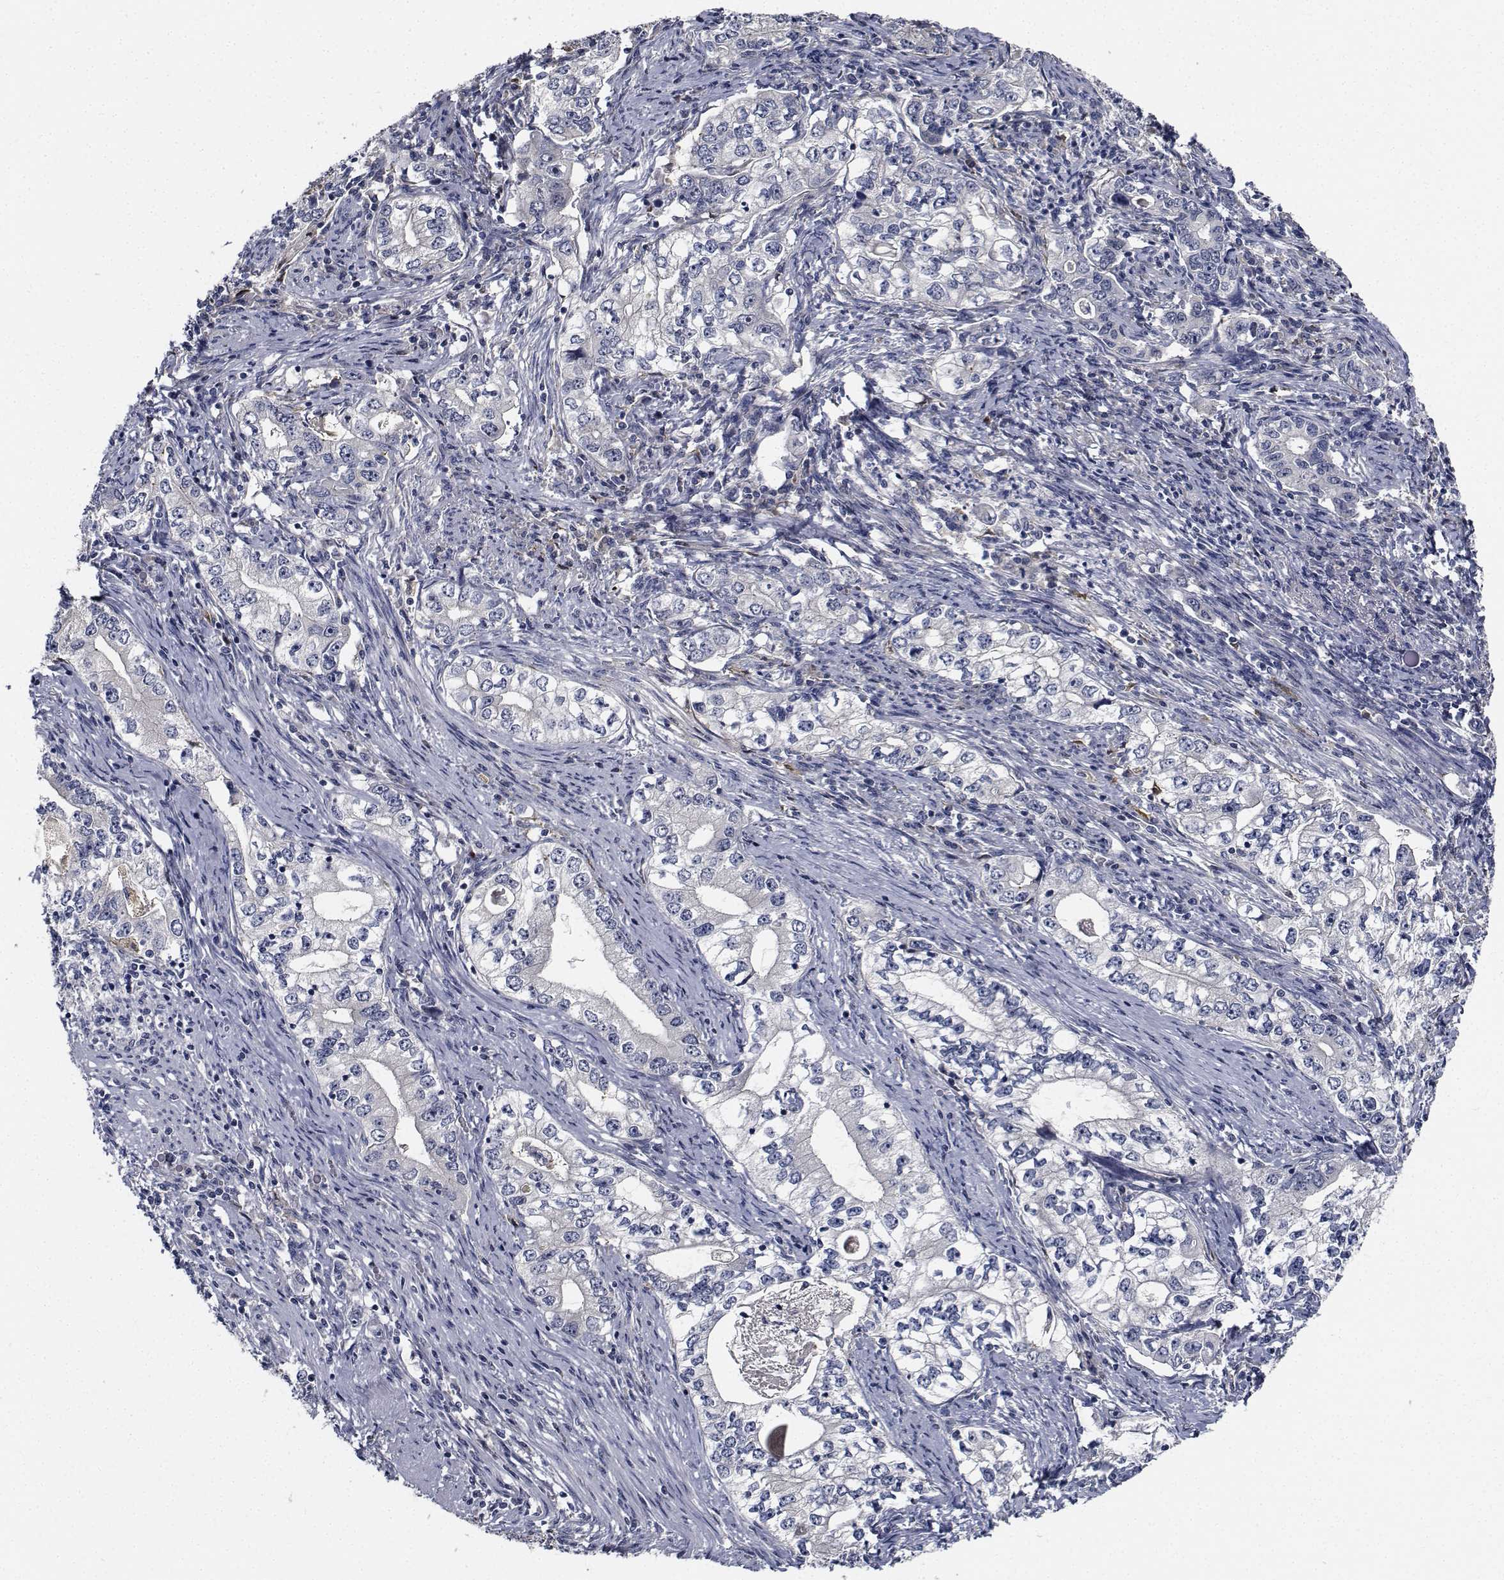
{"staining": {"intensity": "negative", "quantity": "none", "location": "none"}, "tissue": "stomach cancer", "cell_type": "Tumor cells", "image_type": "cancer", "snomed": [{"axis": "morphology", "description": "Adenocarcinoma, NOS"}, {"axis": "topography", "description": "Stomach, lower"}], "caption": "This histopathology image is of stomach cancer stained with IHC to label a protein in brown with the nuclei are counter-stained blue. There is no positivity in tumor cells. Nuclei are stained in blue.", "gene": "NVL", "patient": {"sex": "female", "age": 72}}